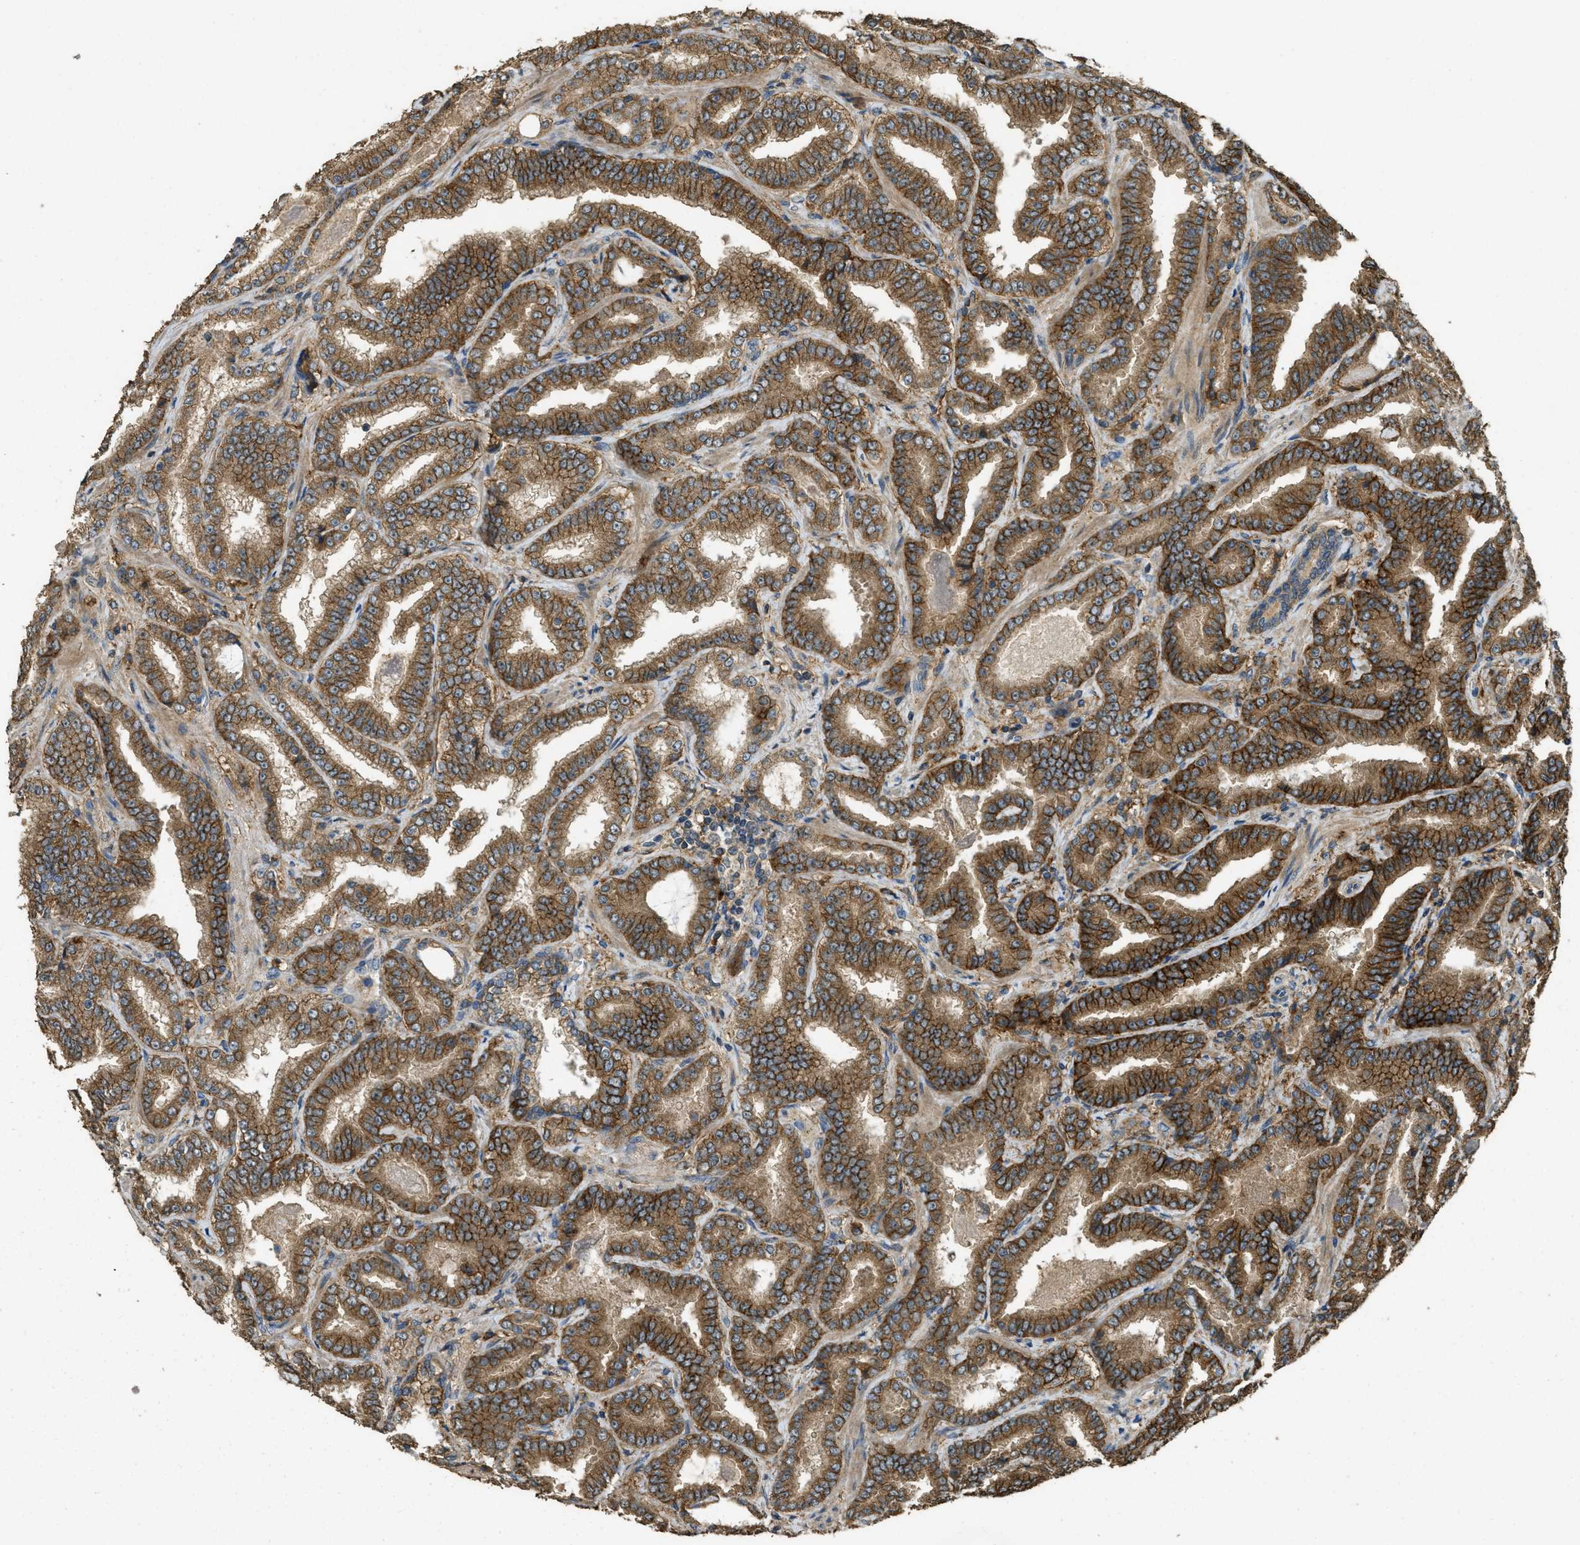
{"staining": {"intensity": "strong", "quantity": ">75%", "location": "cytoplasmic/membranous"}, "tissue": "prostate cancer", "cell_type": "Tumor cells", "image_type": "cancer", "snomed": [{"axis": "morphology", "description": "Adenocarcinoma, Low grade"}, {"axis": "topography", "description": "Prostate"}], "caption": "About >75% of tumor cells in prostate cancer exhibit strong cytoplasmic/membranous protein expression as visualized by brown immunohistochemical staining.", "gene": "CD276", "patient": {"sex": "male", "age": 60}}